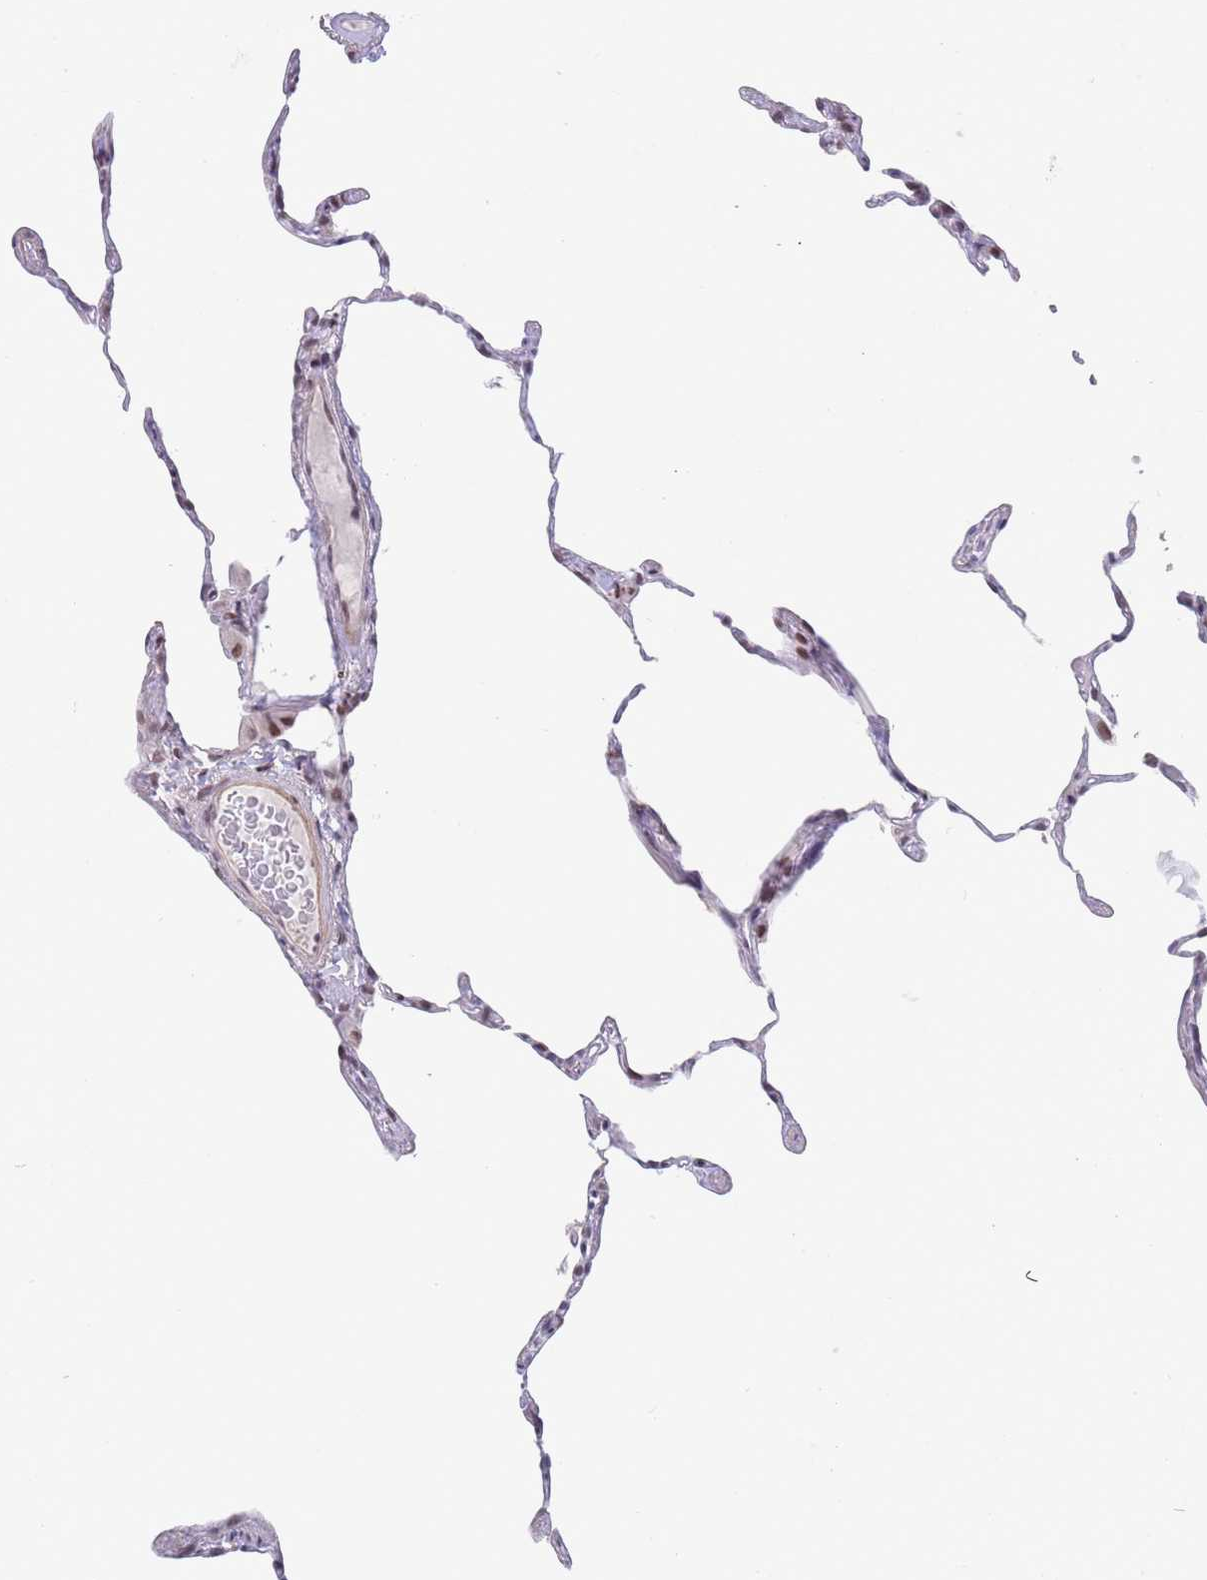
{"staining": {"intensity": "negative", "quantity": "none", "location": "none"}, "tissue": "lung", "cell_type": "Alveolar cells", "image_type": "normal", "snomed": [{"axis": "morphology", "description": "Normal tissue, NOS"}, {"axis": "topography", "description": "Lung"}], "caption": "DAB immunohistochemical staining of unremarkable human lung shows no significant staining in alveolar cells.", "gene": "ZNF382", "patient": {"sex": "female", "age": 57}}